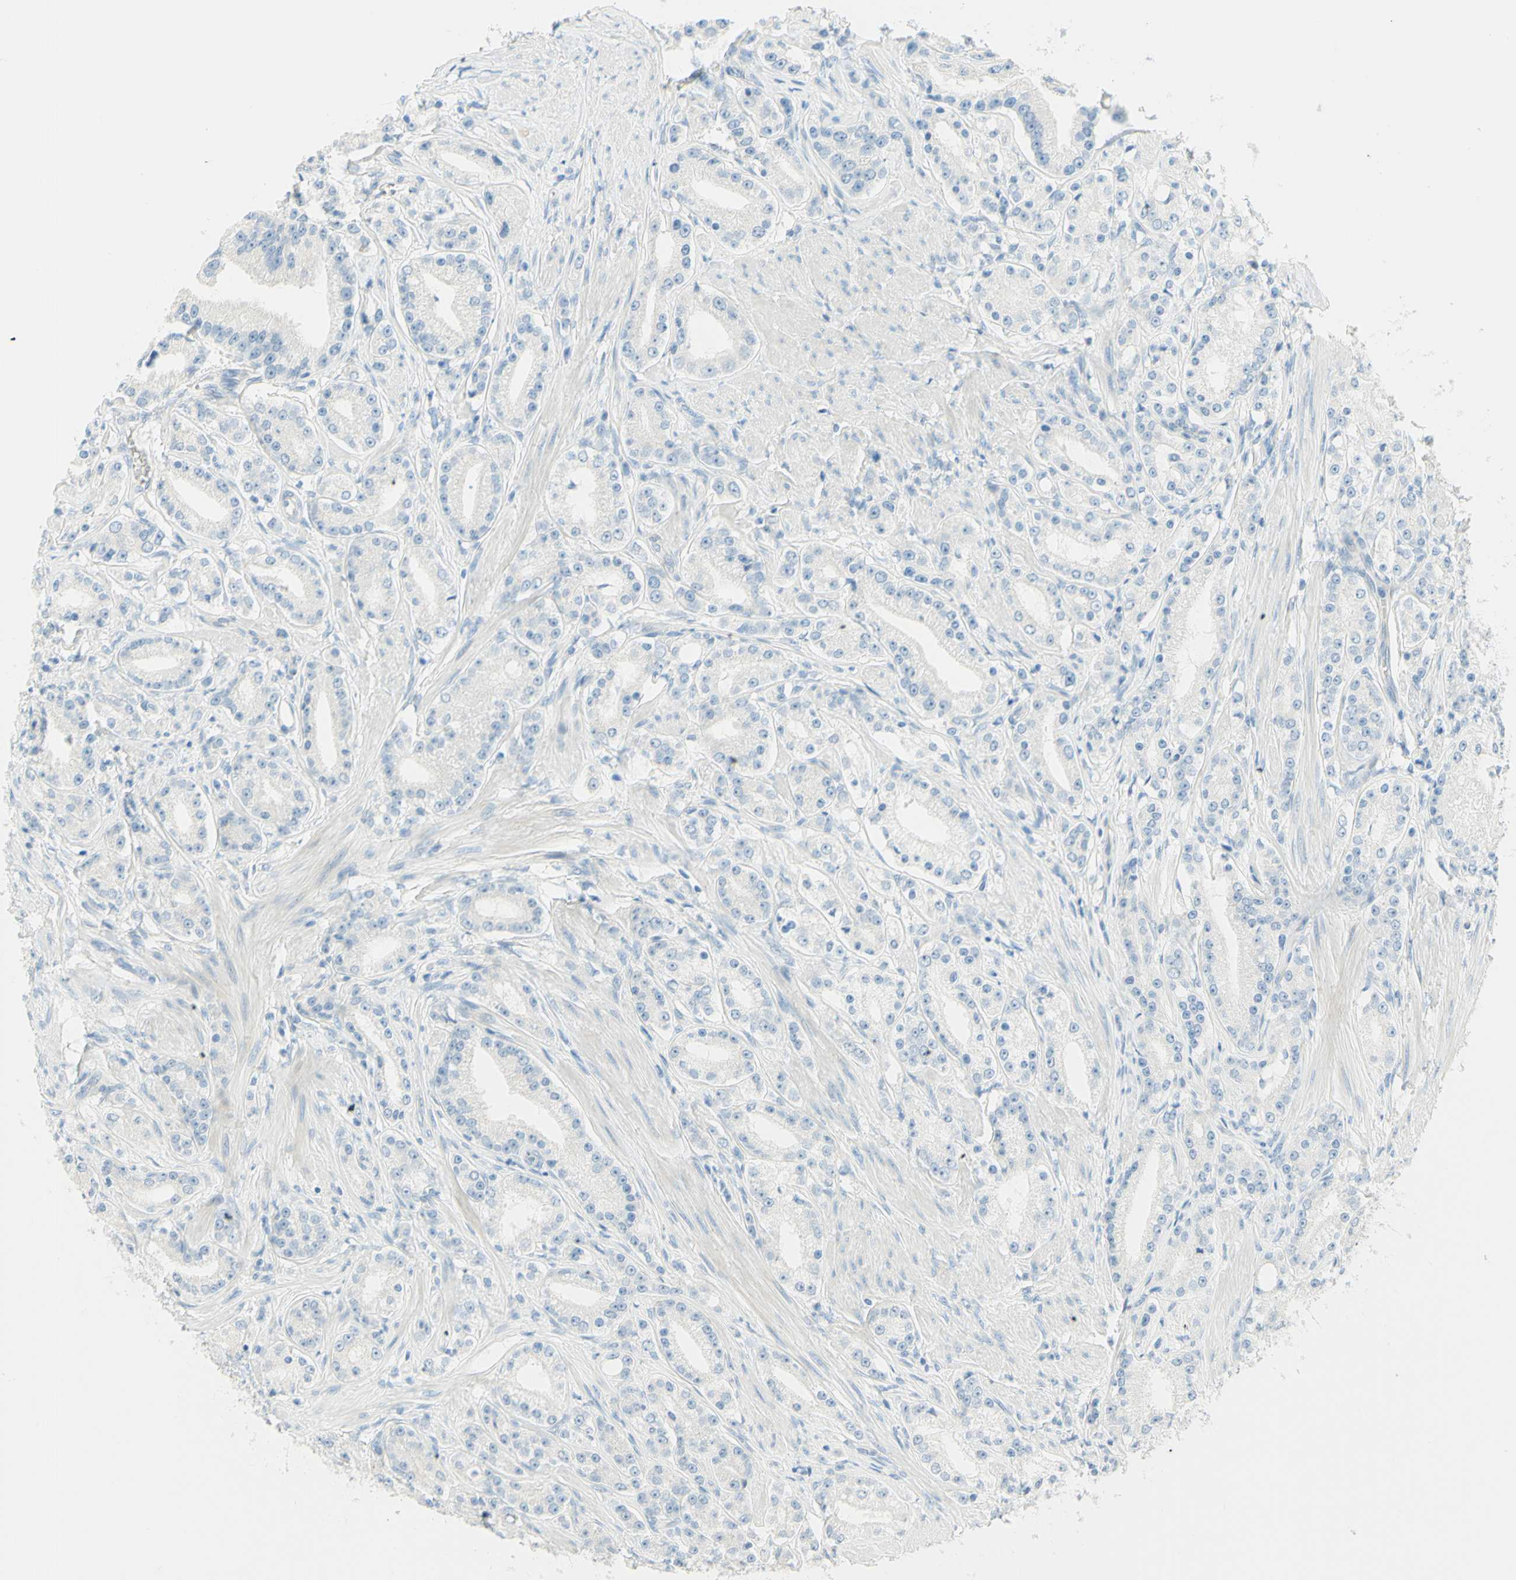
{"staining": {"intensity": "negative", "quantity": "none", "location": "none"}, "tissue": "prostate cancer", "cell_type": "Tumor cells", "image_type": "cancer", "snomed": [{"axis": "morphology", "description": "Adenocarcinoma, Low grade"}, {"axis": "topography", "description": "Prostate"}], "caption": "Adenocarcinoma (low-grade) (prostate) stained for a protein using immunohistochemistry (IHC) displays no positivity tumor cells.", "gene": "TMEM132D", "patient": {"sex": "male", "age": 63}}